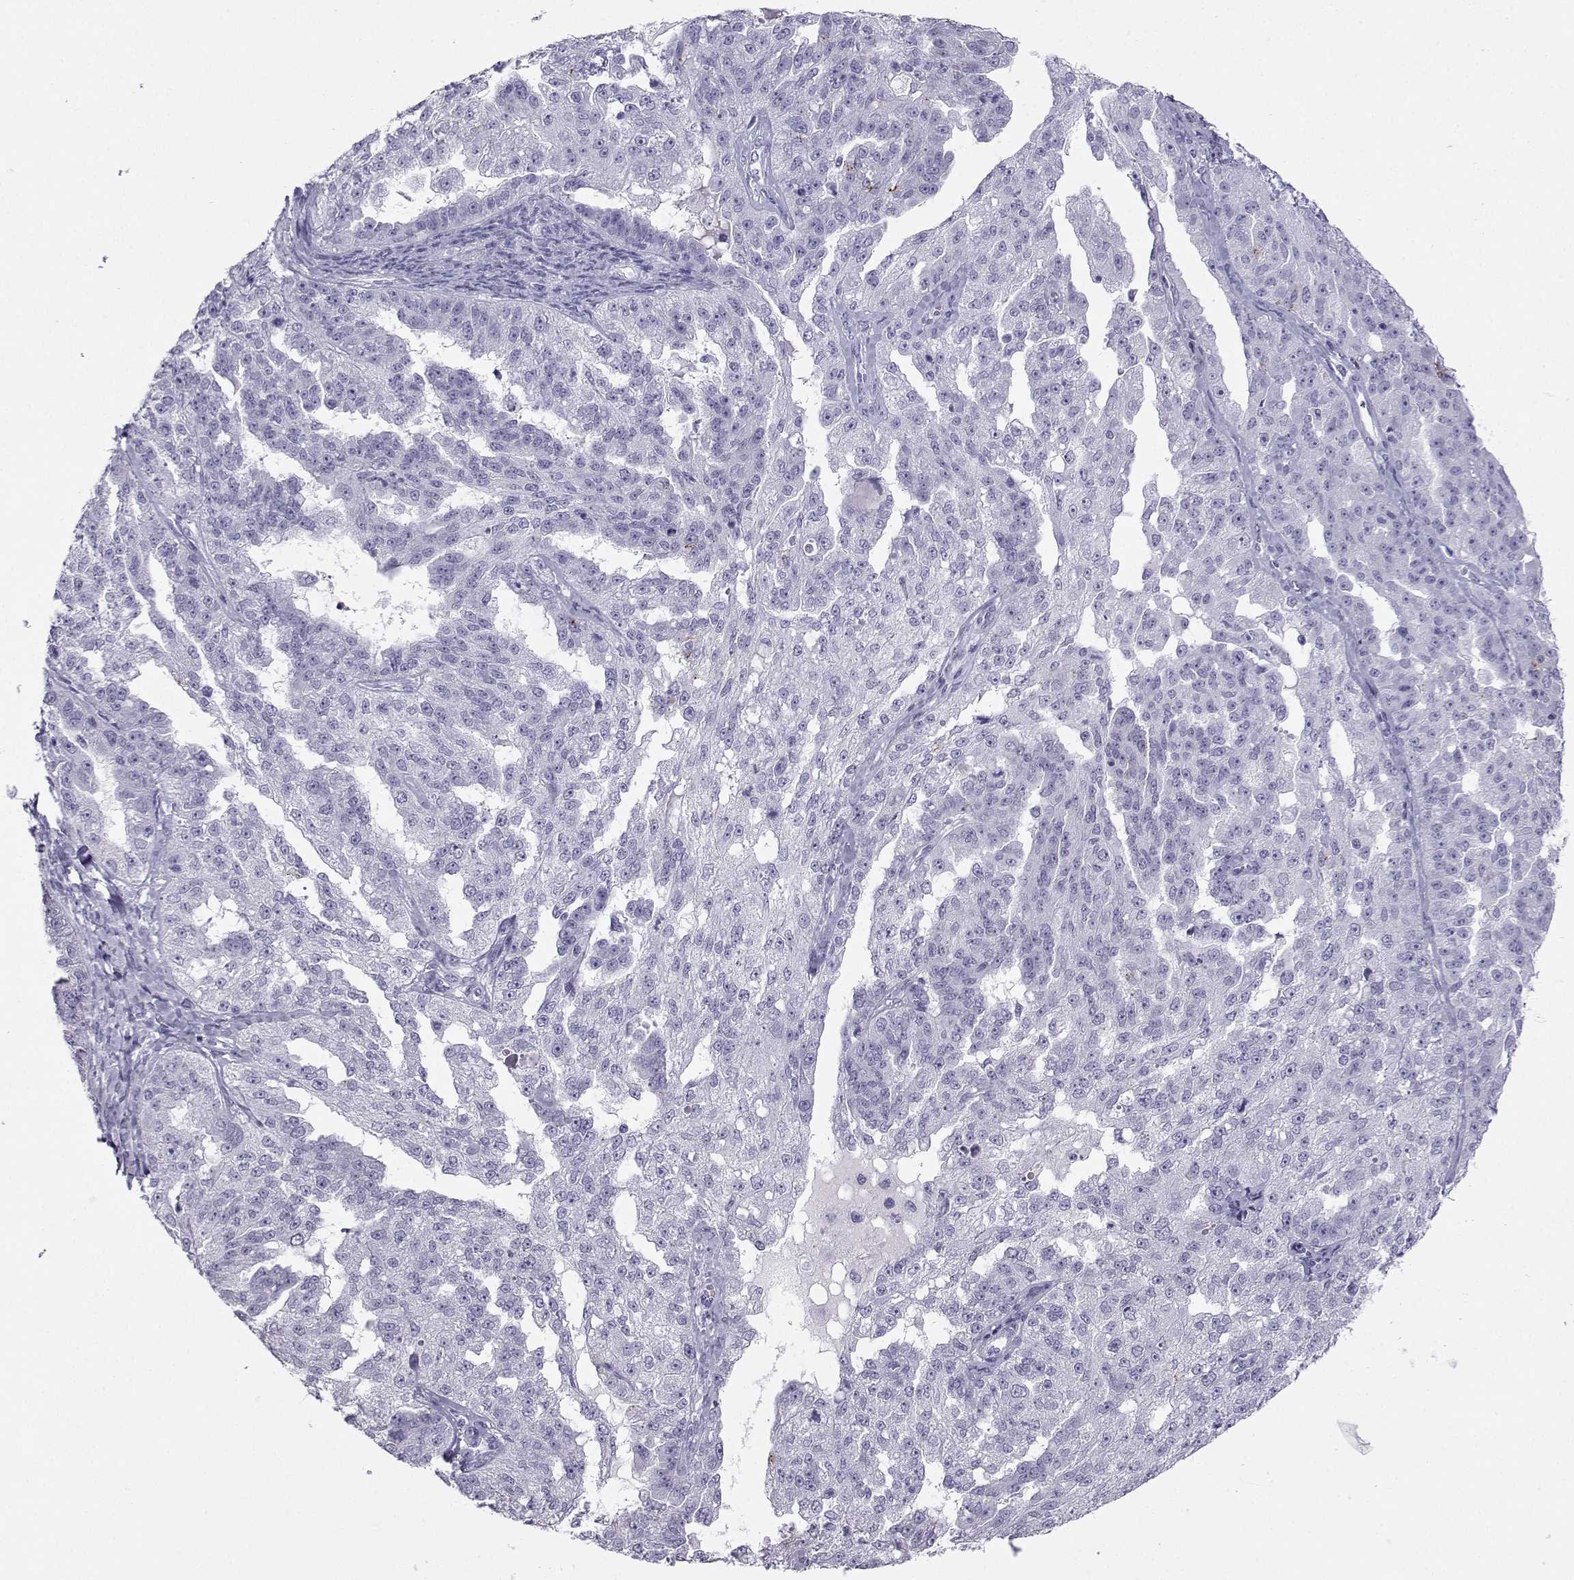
{"staining": {"intensity": "negative", "quantity": "none", "location": "none"}, "tissue": "ovarian cancer", "cell_type": "Tumor cells", "image_type": "cancer", "snomed": [{"axis": "morphology", "description": "Cystadenocarcinoma, serous, NOS"}, {"axis": "topography", "description": "Ovary"}], "caption": "An immunohistochemistry (IHC) micrograph of ovarian cancer (serous cystadenocarcinoma) is shown. There is no staining in tumor cells of ovarian cancer (serous cystadenocarcinoma).", "gene": "SST", "patient": {"sex": "female", "age": 58}}